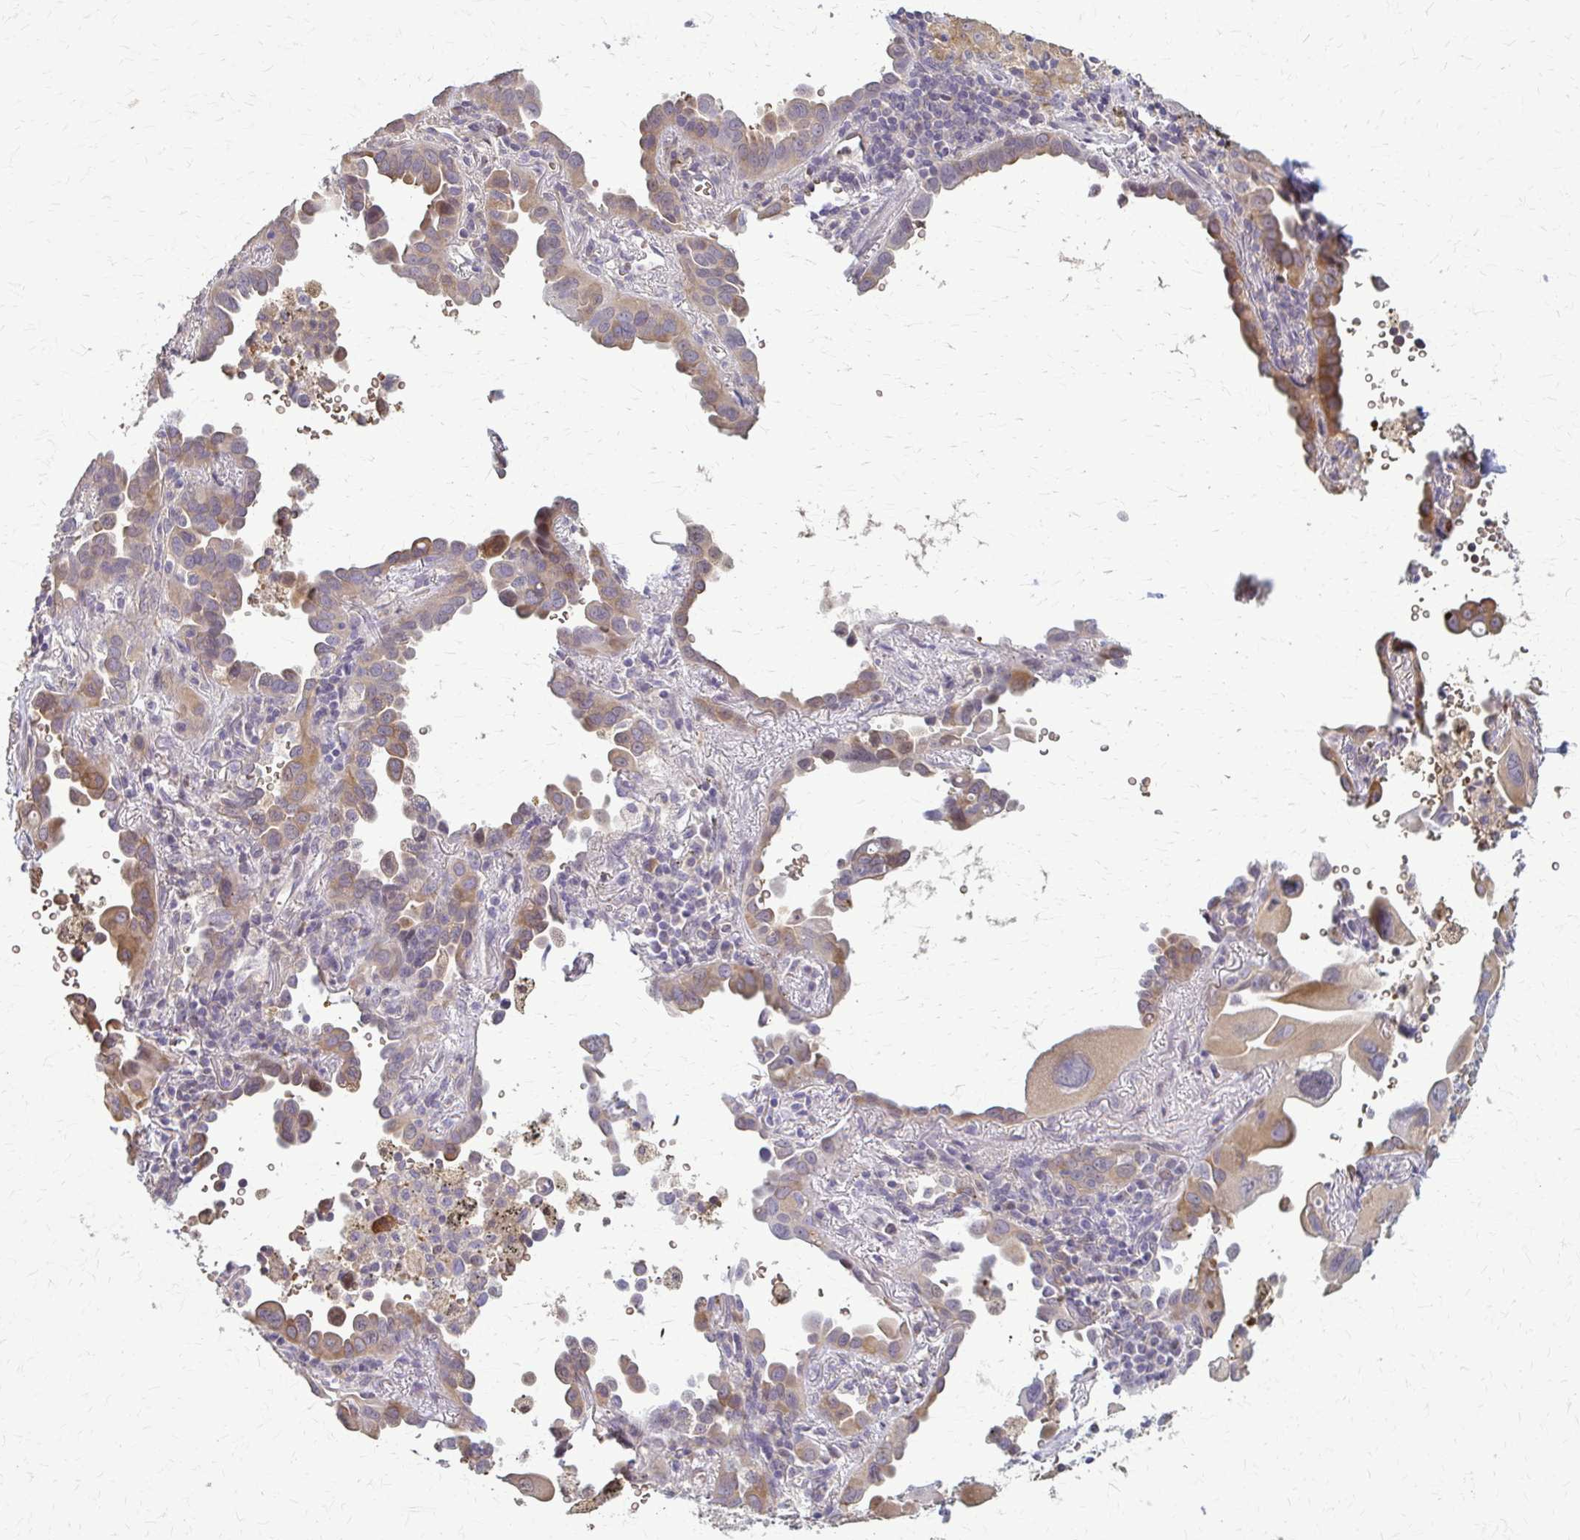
{"staining": {"intensity": "moderate", "quantity": ">75%", "location": "cytoplasmic/membranous"}, "tissue": "lung cancer", "cell_type": "Tumor cells", "image_type": "cancer", "snomed": [{"axis": "morphology", "description": "Adenocarcinoma, NOS"}, {"axis": "topography", "description": "Lung"}], "caption": "A brown stain labels moderate cytoplasmic/membranous positivity of a protein in lung adenocarcinoma tumor cells.", "gene": "ZNF34", "patient": {"sex": "male", "age": 68}}